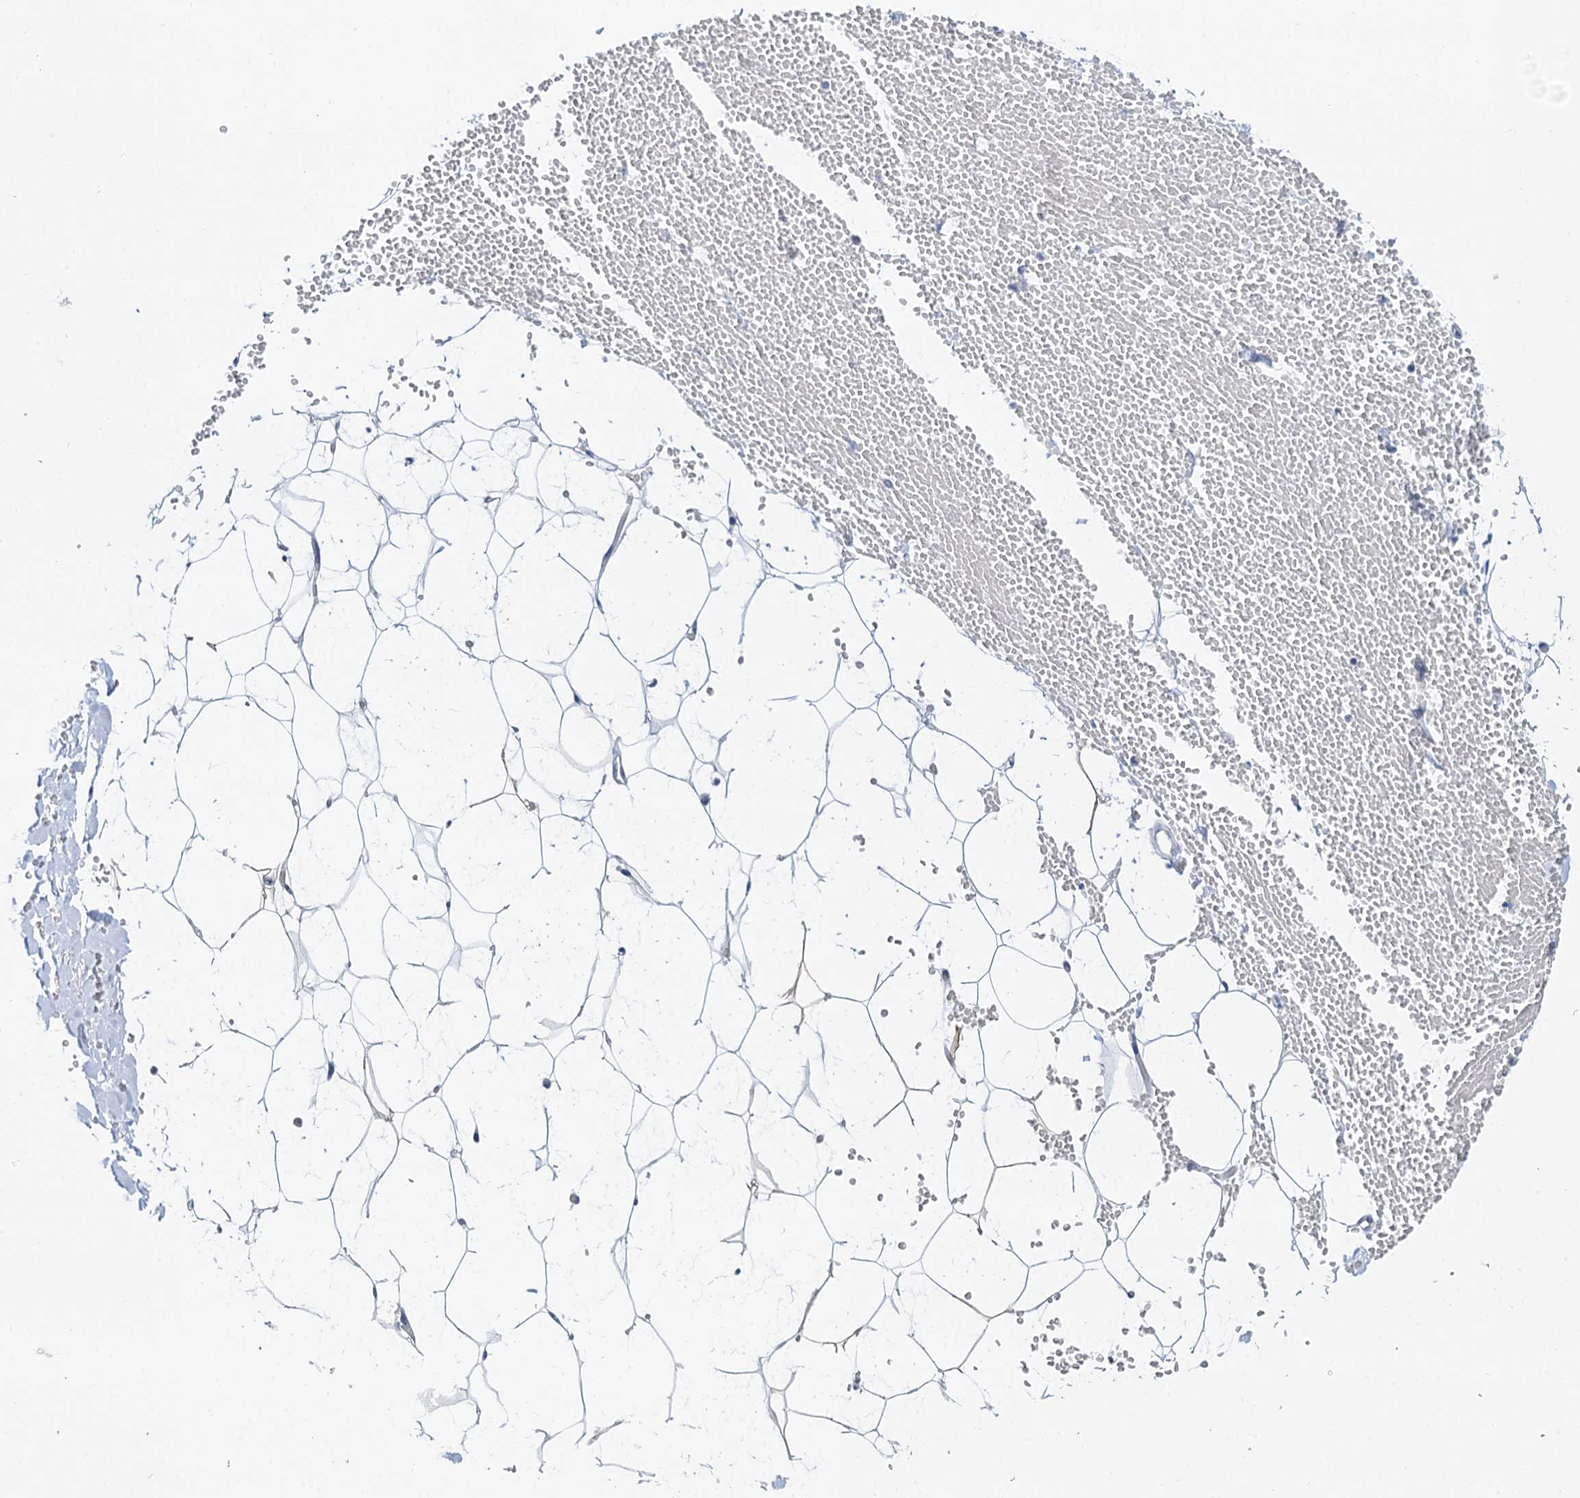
{"staining": {"intensity": "negative", "quantity": "none", "location": "none"}, "tissue": "adipose tissue", "cell_type": "Adipocytes", "image_type": "normal", "snomed": [{"axis": "morphology", "description": "Normal tissue, NOS"}, {"axis": "topography", "description": "Breast"}], "caption": "The photomicrograph displays no significant positivity in adipocytes of adipose tissue. (DAB IHC, high magnification).", "gene": "NOP2", "patient": {"sex": "female", "age": 23}}